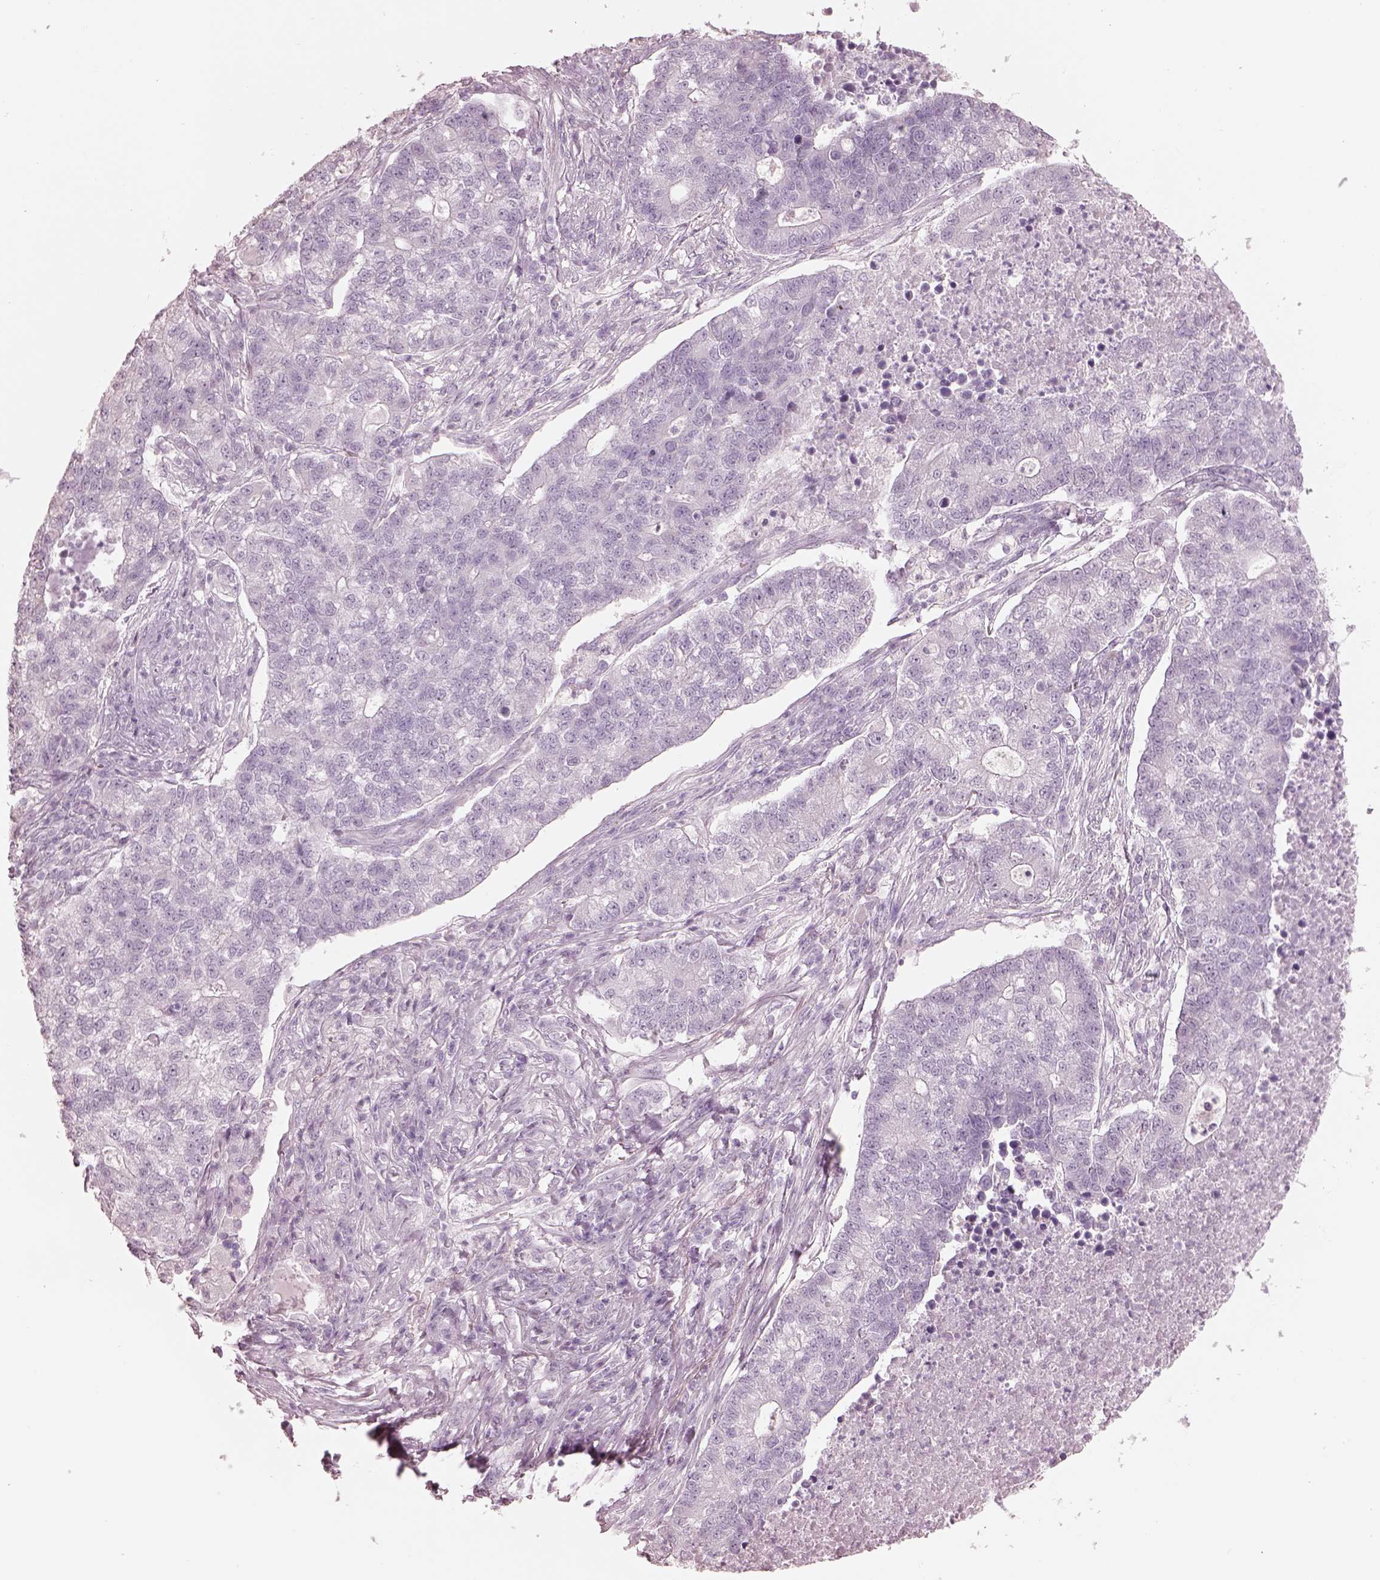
{"staining": {"intensity": "negative", "quantity": "none", "location": "none"}, "tissue": "lung cancer", "cell_type": "Tumor cells", "image_type": "cancer", "snomed": [{"axis": "morphology", "description": "Adenocarcinoma, NOS"}, {"axis": "topography", "description": "Lung"}], "caption": "Immunohistochemistry micrograph of lung cancer (adenocarcinoma) stained for a protein (brown), which demonstrates no expression in tumor cells.", "gene": "KRTAP24-1", "patient": {"sex": "male", "age": 57}}